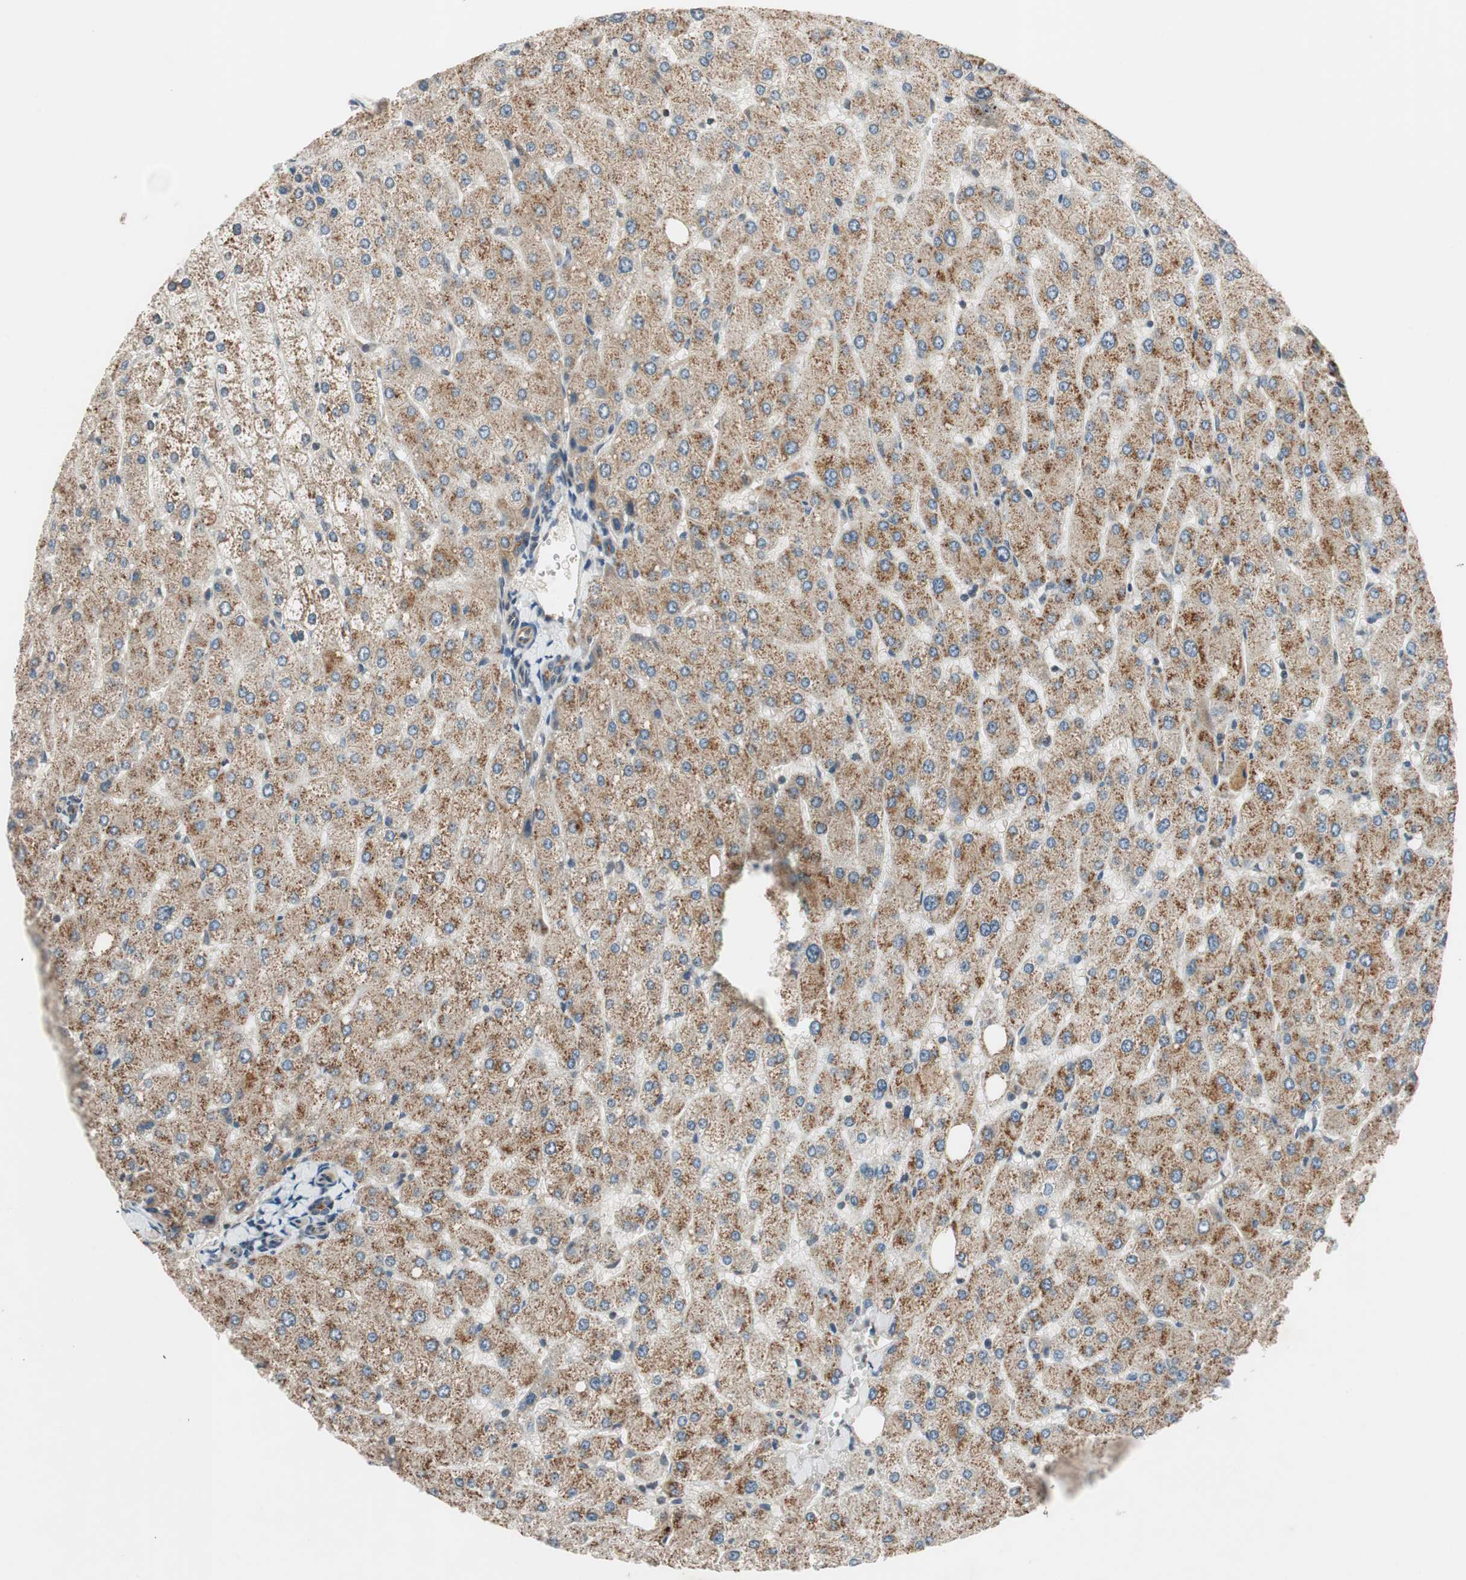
{"staining": {"intensity": "negative", "quantity": "none", "location": "none"}, "tissue": "liver", "cell_type": "Cholangiocytes", "image_type": "normal", "snomed": [{"axis": "morphology", "description": "Normal tissue, NOS"}, {"axis": "topography", "description": "Liver"}], "caption": "This is a micrograph of immunohistochemistry (IHC) staining of normal liver, which shows no positivity in cholangiocytes. (Brightfield microscopy of DAB IHC at high magnification).", "gene": "GCLM", "patient": {"sex": "male", "age": 55}}